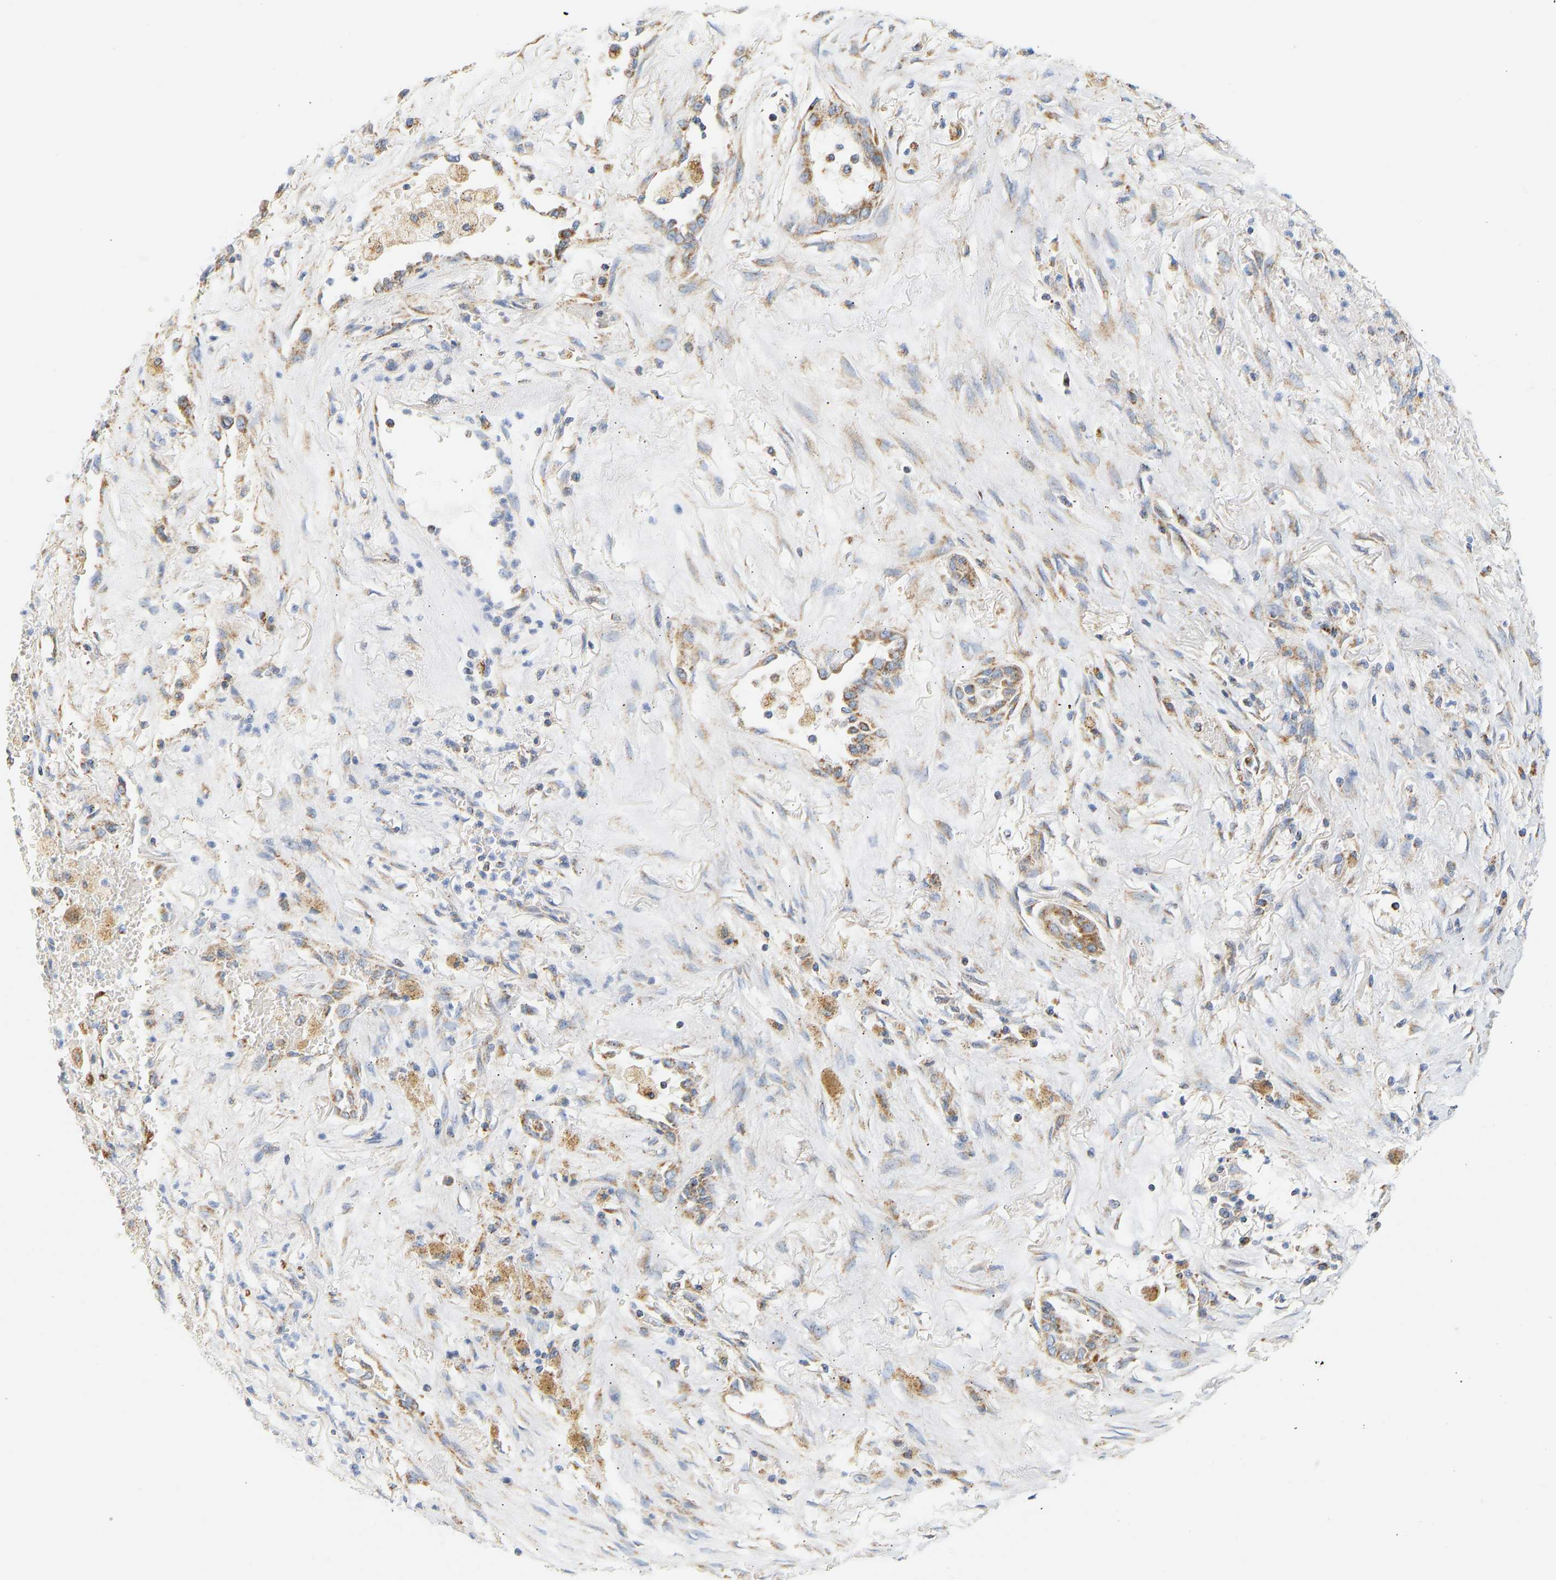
{"staining": {"intensity": "moderate", "quantity": ">75%", "location": "cytoplasmic/membranous"}, "tissue": "lung cancer", "cell_type": "Tumor cells", "image_type": "cancer", "snomed": [{"axis": "morphology", "description": "Squamous cell carcinoma, NOS"}, {"axis": "topography", "description": "Lung"}], "caption": "A medium amount of moderate cytoplasmic/membranous positivity is present in approximately >75% of tumor cells in lung squamous cell carcinoma tissue.", "gene": "GRPEL2", "patient": {"sex": "male", "age": 61}}